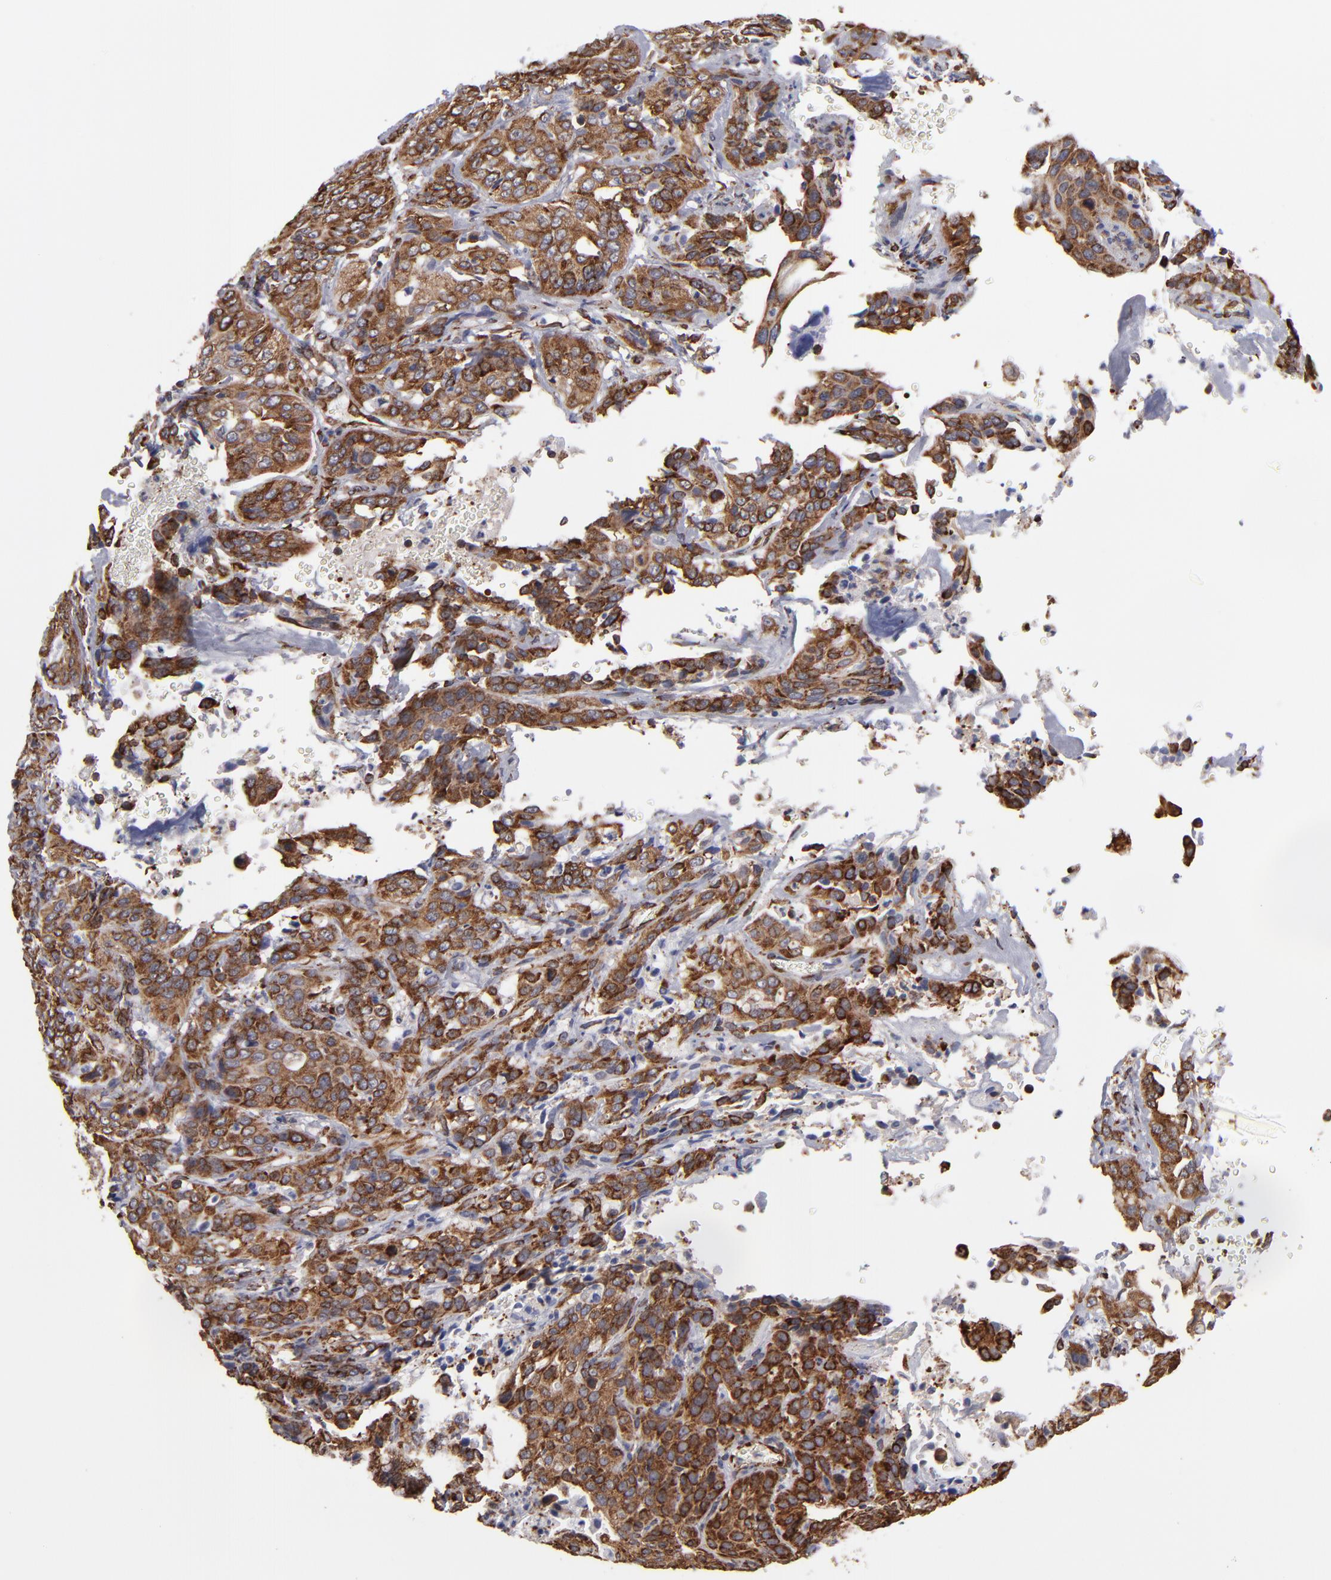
{"staining": {"intensity": "moderate", "quantity": ">75%", "location": "cytoplasmic/membranous"}, "tissue": "cervical cancer", "cell_type": "Tumor cells", "image_type": "cancer", "snomed": [{"axis": "morphology", "description": "Squamous cell carcinoma, NOS"}, {"axis": "topography", "description": "Cervix"}], "caption": "The immunohistochemical stain labels moderate cytoplasmic/membranous positivity in tumor cells of cervical cancer (squamous cell carcinoma) tissue.", "gene": "KTN1", "patient": {"sex": "female", "age": 41}}